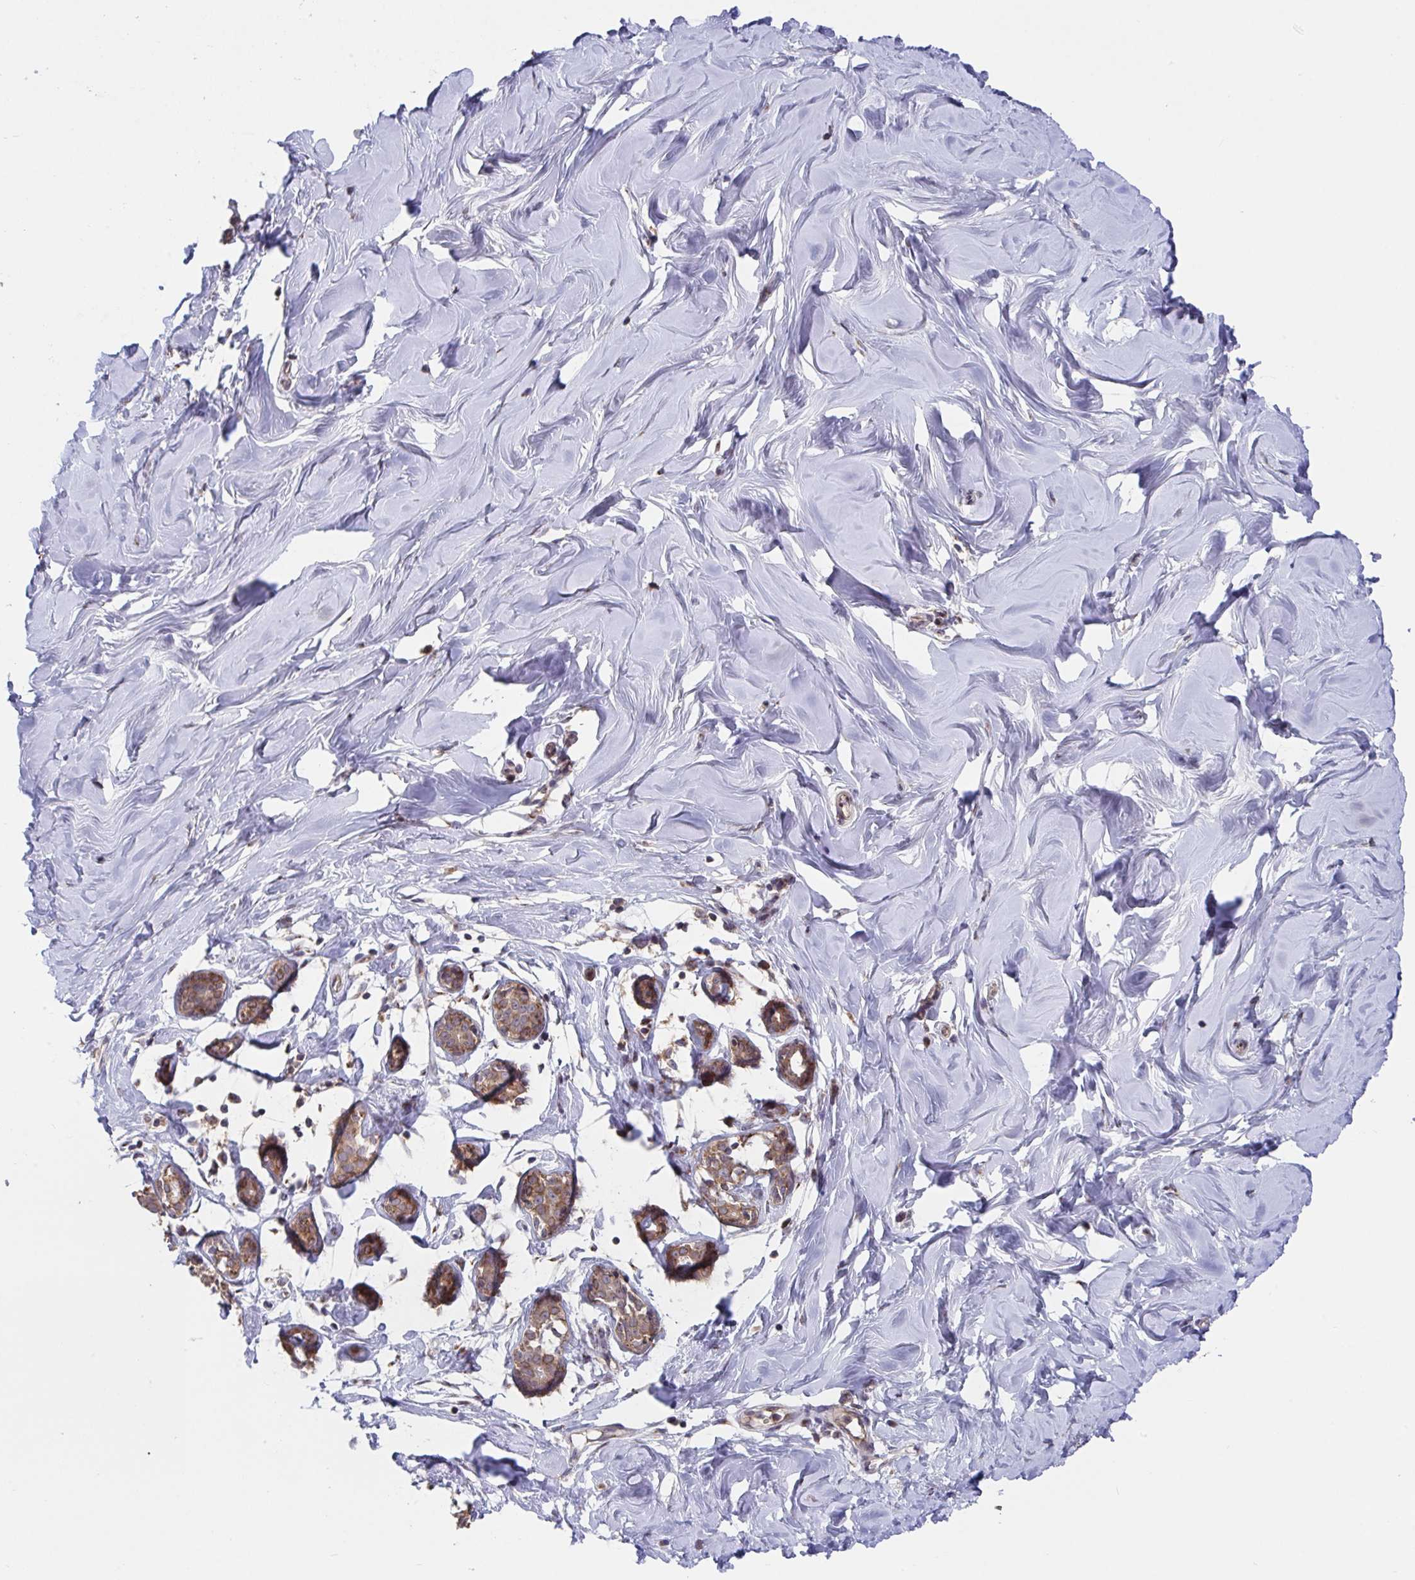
{"staining": {"intensity": "negative", "quantity": "none", "location": "none"}, "tissue": "breast", "cell_type": "Adipocytes", "image_type": "normal", "snomed": [{"axis": "morphology", "description": "Normal tissue, NOS"}, {"axis": "topography", "description": "Breast"}], "caption": "The image displays no significant expression in adipocytes of breast.", "gene": "ATP5MJ", "patient": {"sex": "female", "age": 27}}